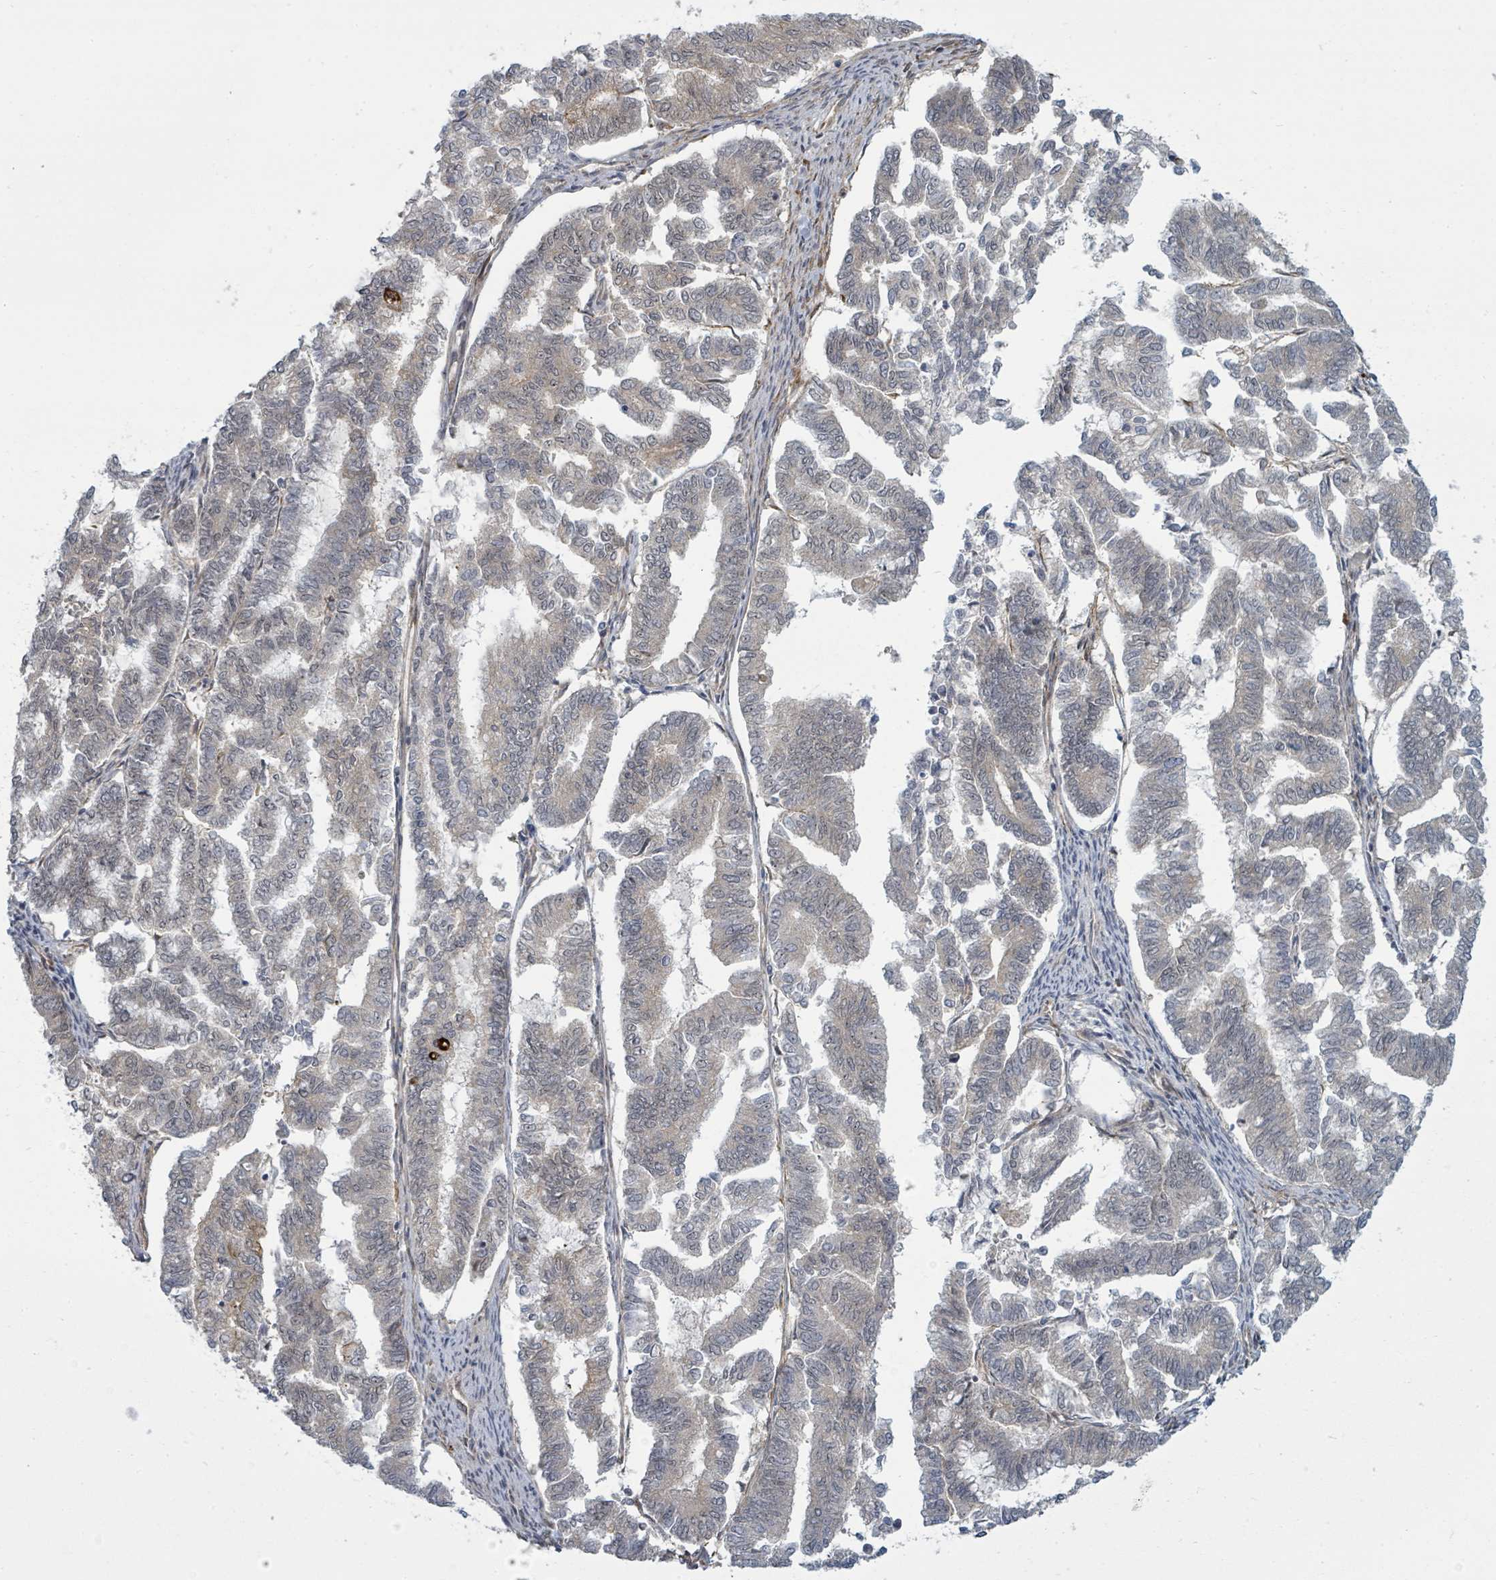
{"staining": {"intensity": "negative", "quantity": "none", "location": "none"}, "tissue": "endometrial cancer", "cell_type": "Tumor cells", "image_type": "cancer", "snomed": [{"axis": "morphology", "description": "Adenocarcinoma, NOS"}, {"axis": "topography", "description": "Endometrium"}], "caption": "Endometrial cancer was stained to show a protein in brown. There is no significant positivity in tumor cells.", "gene": "PSMG2", "patient": {"sex": "female", "age": 79}}